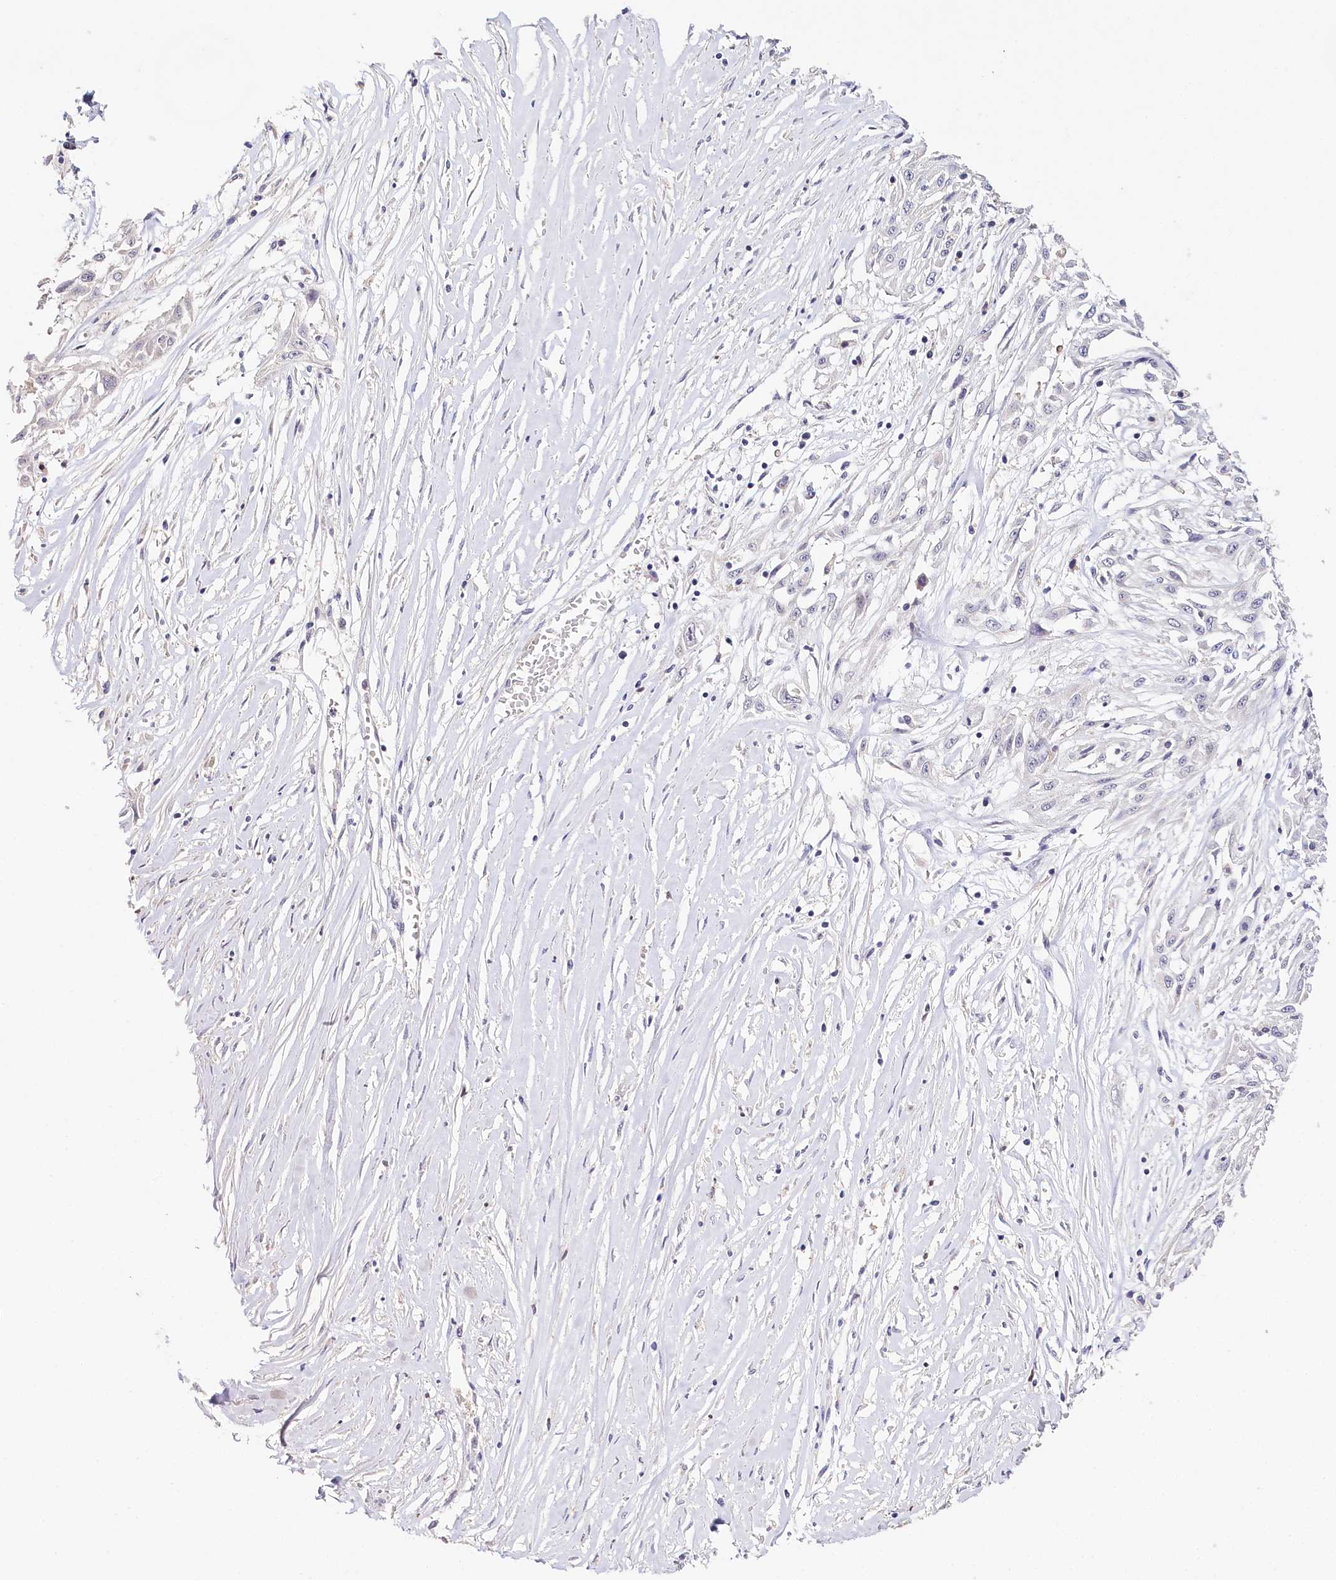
{"staining": {"intensity": "negative", "quantity": "none", "location": "none"}, "tissue": "skin cancer", "cell_type": "Tumor cells", "image_type": "cancer", "snomed": [{"axis": "morphology", "description": "Squamous cell carcinoma, NOS"}, {"axis": "morphology", "description": "Squamous cell carcinoma, metastatic, NOS"}, {"axis": "topography", "description": "Skin"}, {"axis": "topography", "description": "Lymph node"}], "caption": "The histopathology image shows no significant expression in tumor cells of squamous cell carcinoma (skin).", "gene": "DAPK1", "patient": {"sex": "male", "age": 75}}